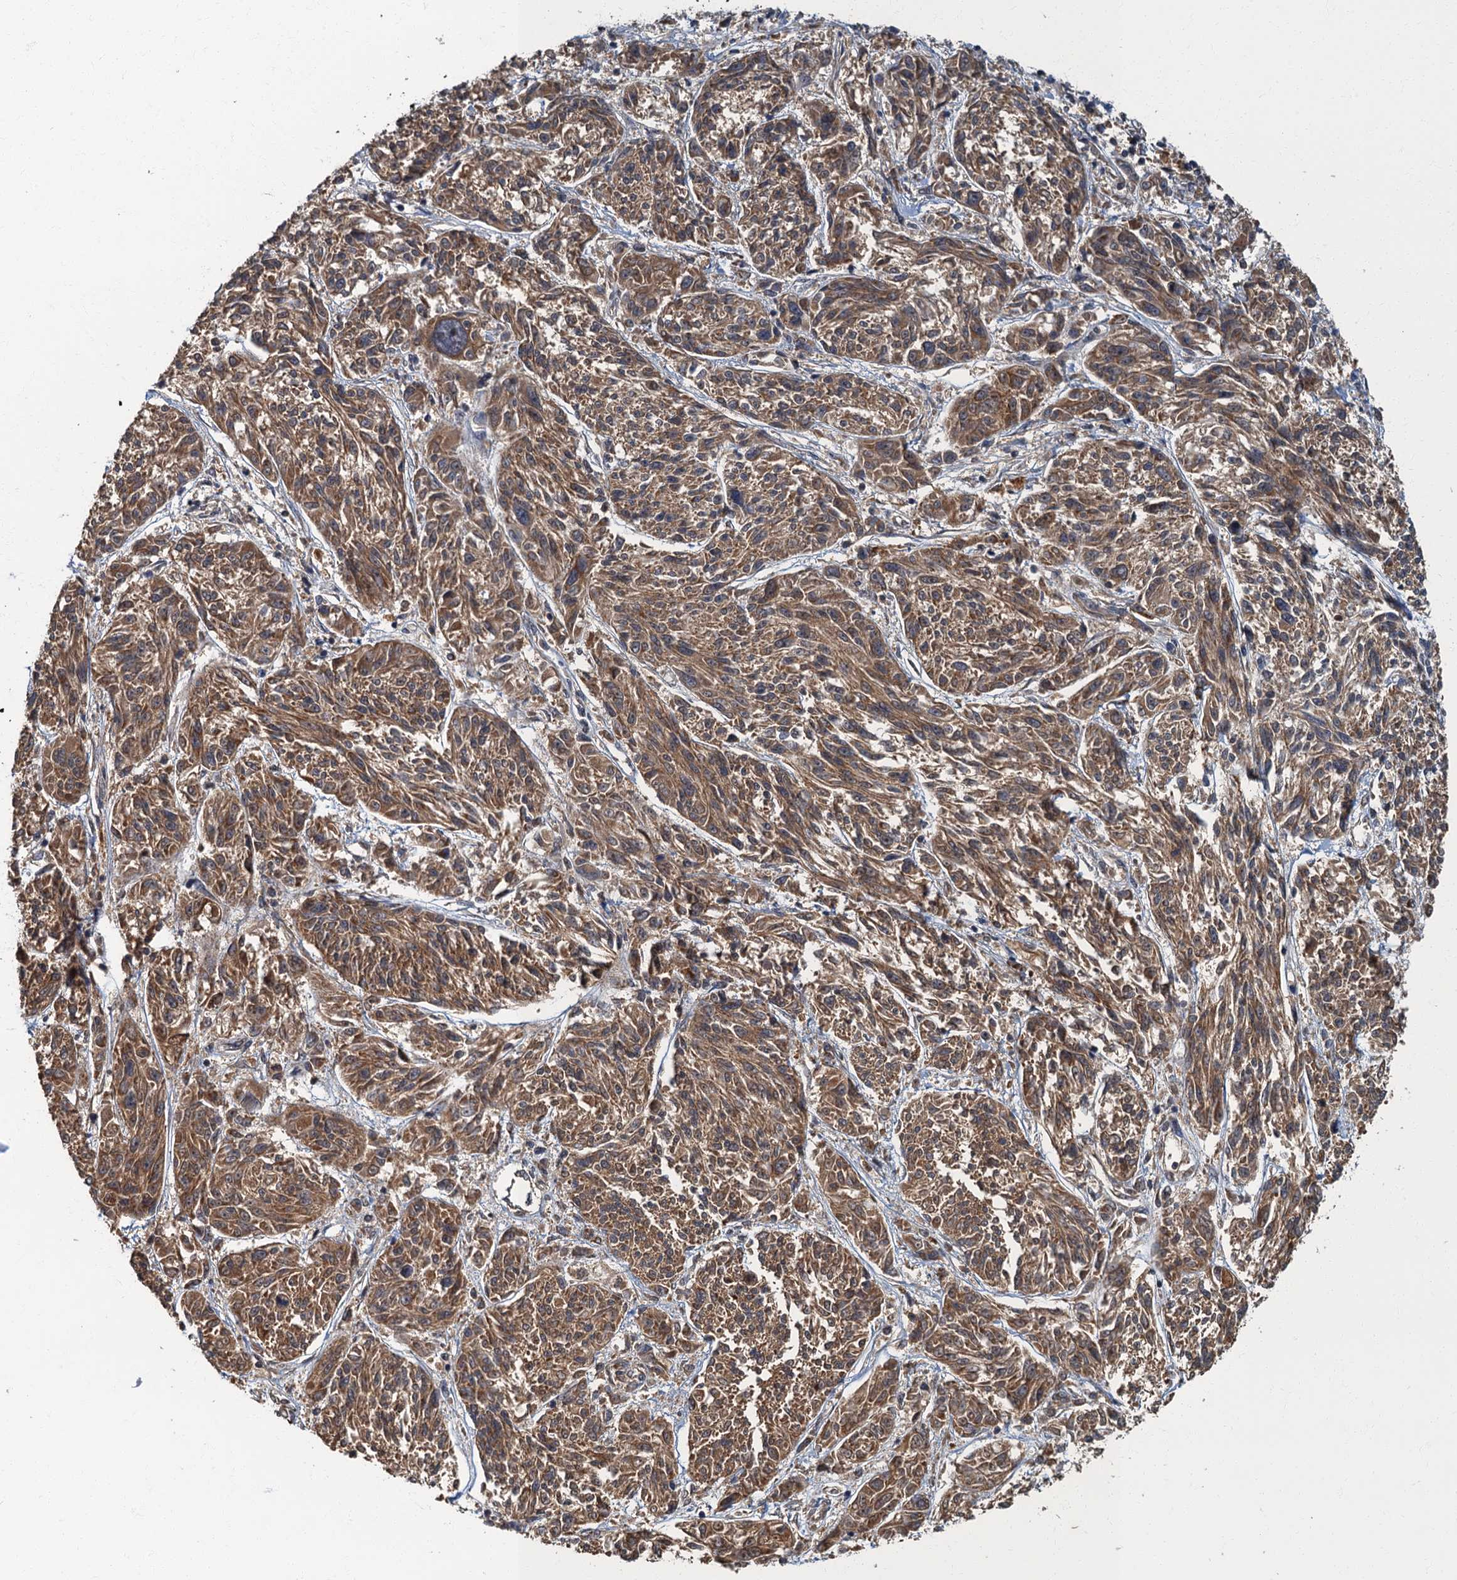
{"staining": {"intensity": "moderate", "quantity": ">75%", "location": "cytoplasmic/membranous"}, "tissue": "melanoma", "cell_type": "Tumor cells", "image_type": "cancer", "snomed": [{"axis": "morphology", "description": "Malignant melanoma, NOS"}, {"axis": "topography", "description": "Skin"}], "caption": "Malignant melanoma tissue displays moderate cytoplasmic/membranous positivity in approximately >75% of tumor cells Immunohistochemistry stains the protein of interest in brown and the nuclei are stained blue.", "gene": "WDCP", "patient": {"sex": "male", "age": 53}}